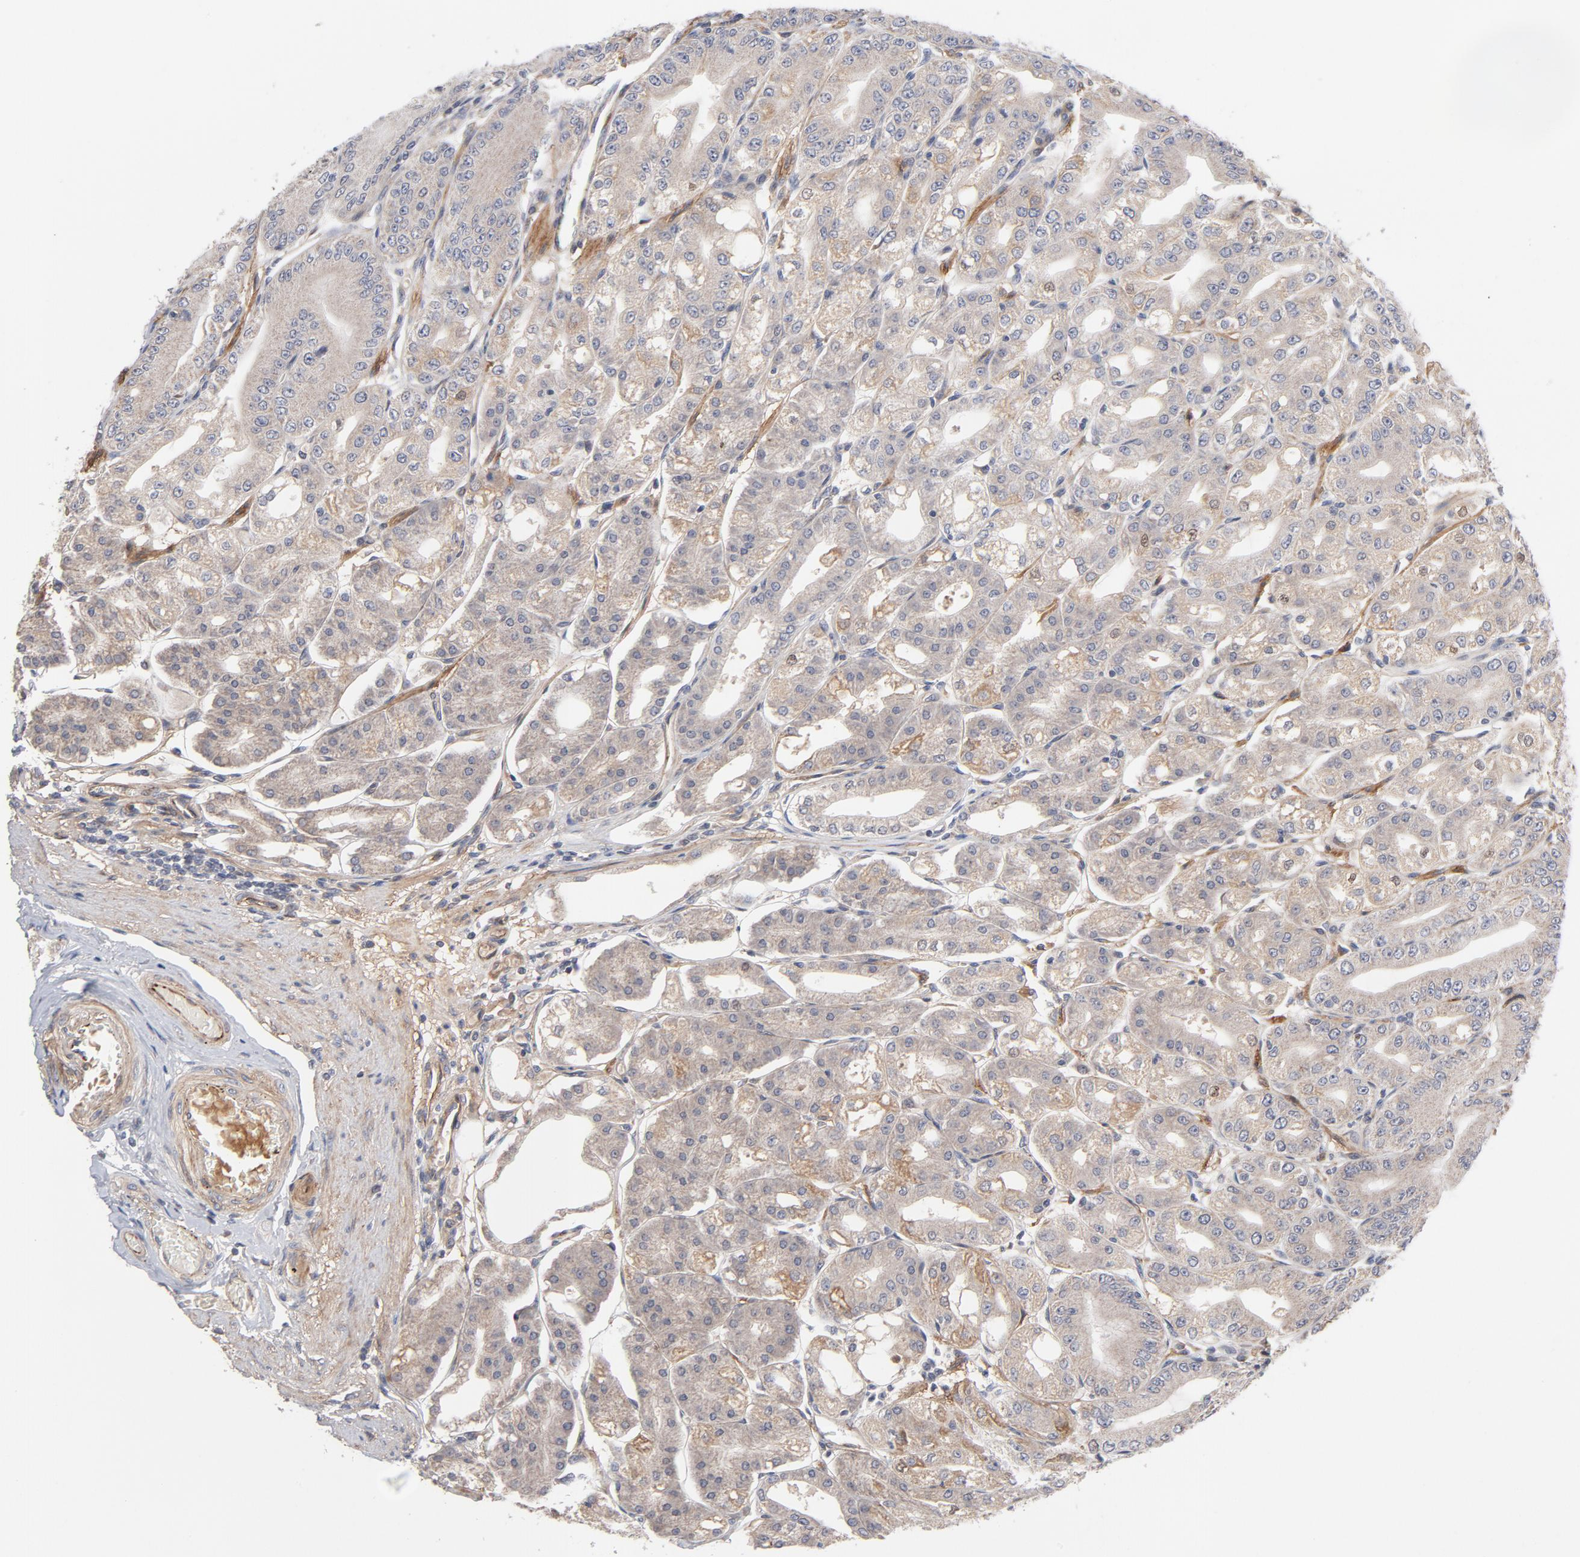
{"staining": {"intensity": "weak", "quantity": ">75%", "location": "cytoplasmic/membranous"}, "tissue": "stomach", "cell_type": "Glandular cells", "image_type": "normal", "snomed": [{"axis": "morphology", "description": "Normal tissue, NOS"}, {"axis": "topography", "description": "Stomach, lower"}], "caption": "A histopathology image showing weak cytoplasmic/membranous expression in approximately >75% of glandular cells in normal stomach, as visualized by brown immunohistochemical staining.", "gene": "DNAAF2", "patient": {"sex": "male", "age": 71}}